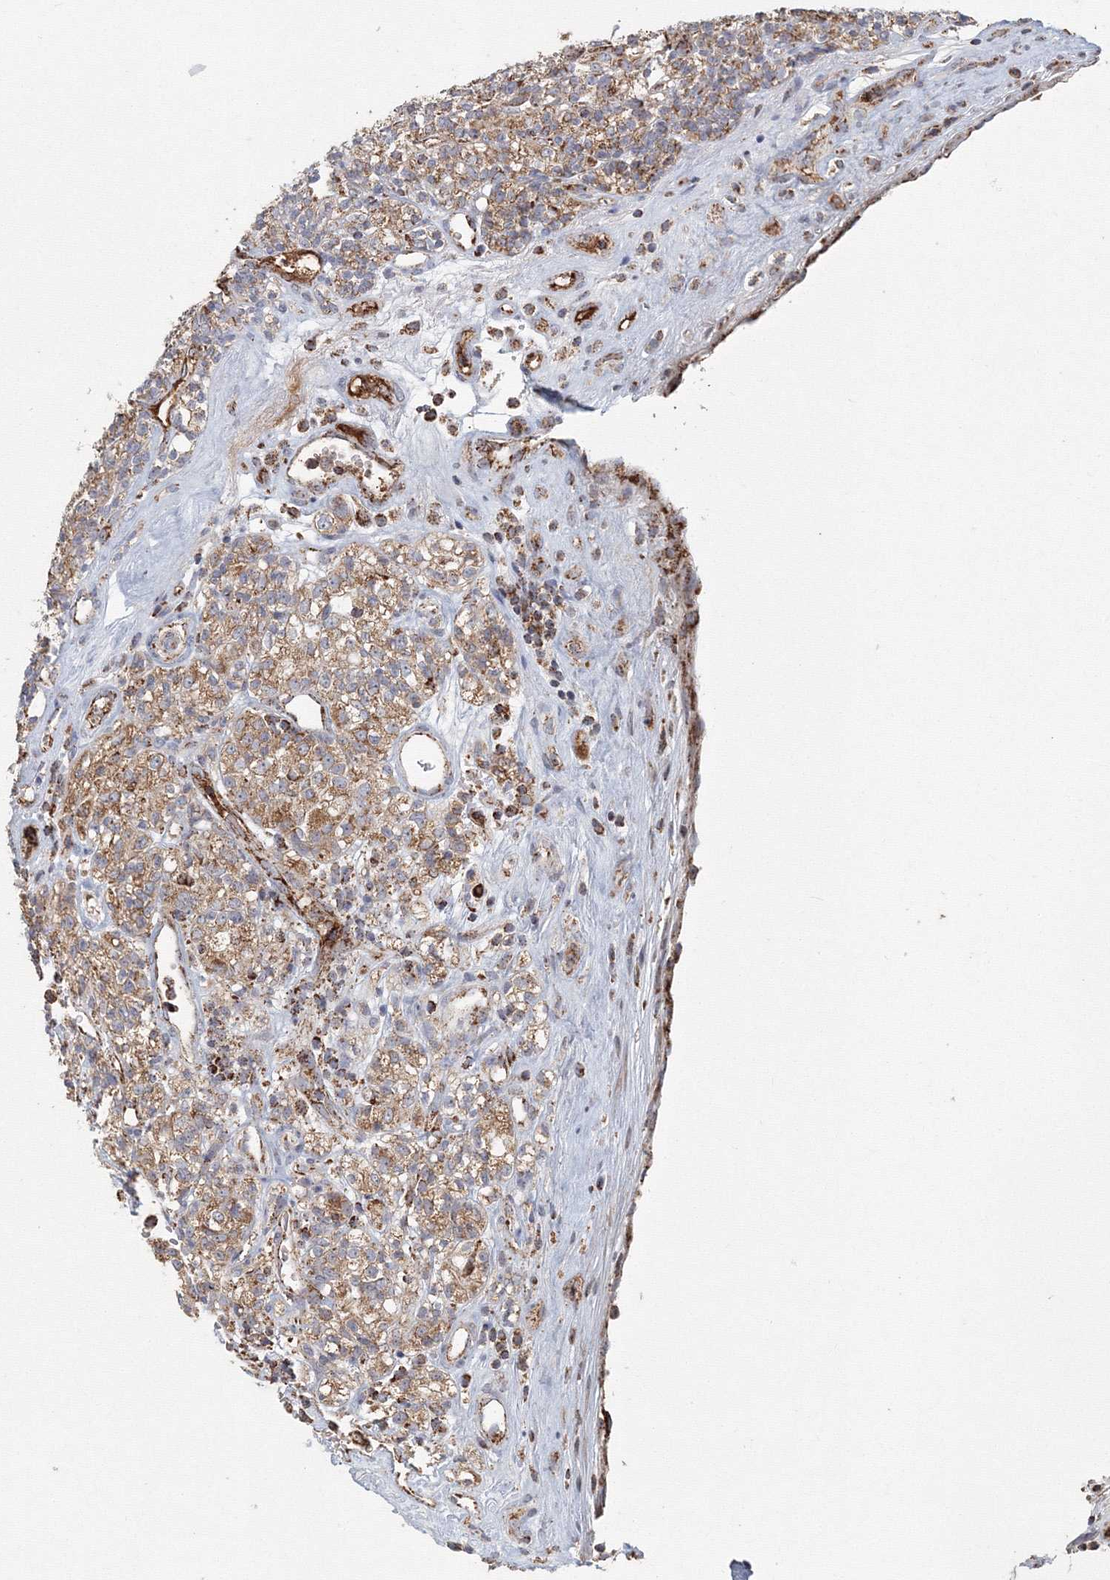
{"staining": {"intensity": "moderate", "quantity": ">75%", "location": "cytoplasmic/membranous"}, "tissue": "renal cancer", "cell_type": "Tumor cells", "image_type": "cancer", "snomed": [{"axis": "morphology", "description": "Adenocarcinoma, NOS"}, {"axis": "topography", "description": "Kidney"}], "caption": "Tumor cells exhibit moderate cytoplasmic/membranous staining in about >75% of cells in renal cancer (adenocarcinoma).", "gene": "GRPEL1", "patient": {"sex": "male", "age": 77}}